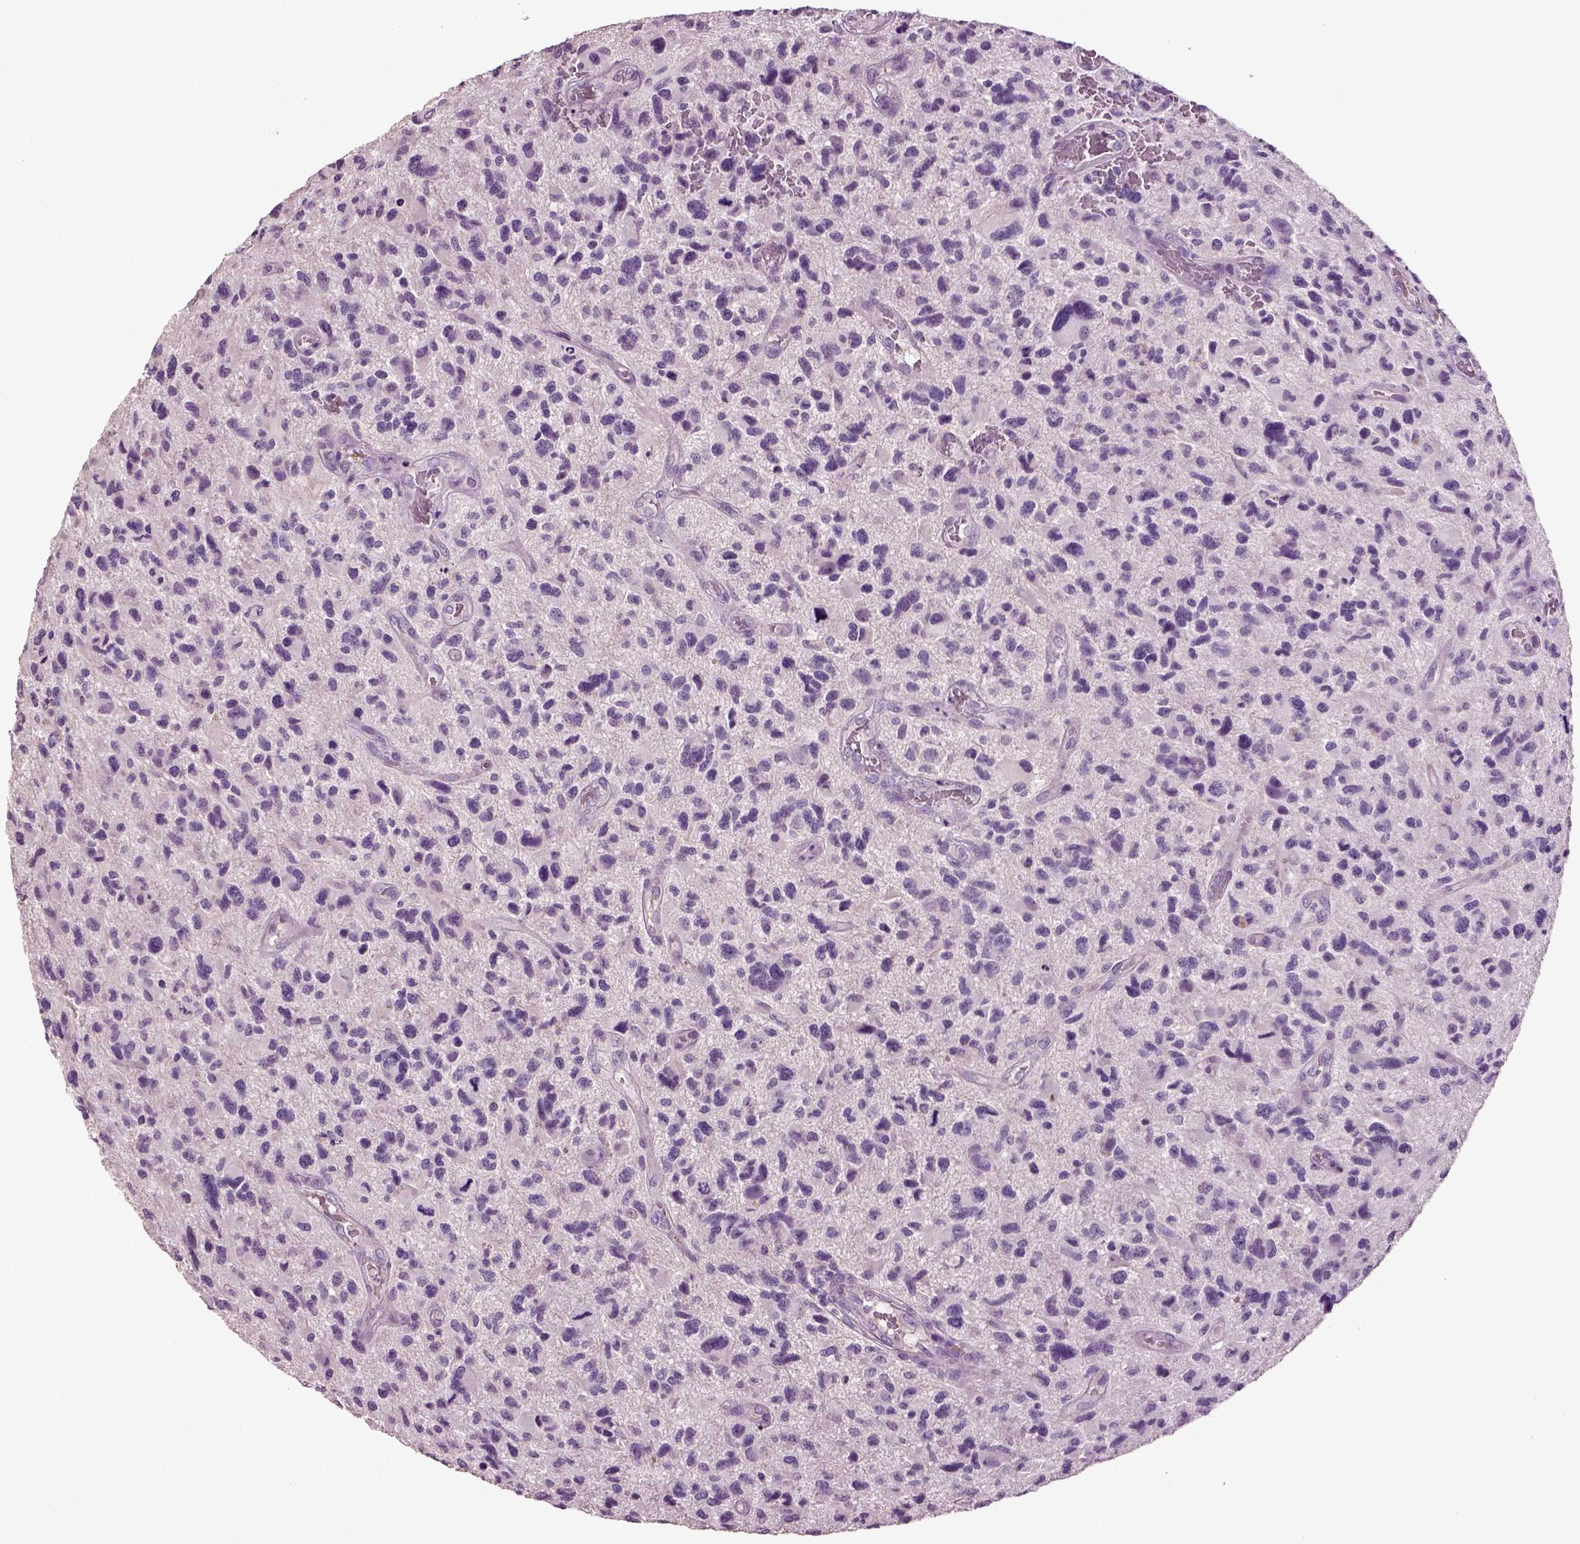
{"staining": {"intensity": "negative", "quantity": "none", "location": "none"}, "tissue": "glioma", "cell_type": "Tumor cells", "image_type": "cancer", "snomed": [{"axis": "morphology", "description": "Glioma, malignant, NOS"}, {"axis": "morphology", "description": "Glioma, malignant, High grade"}, {"axis": "topography", "description": "Brain"}], "caption": "The photomicrograph exhibits no significant staining in tumor cells of glioma.", "gene": "DEFB118", "patient": {"sex": "female", "age": 71}}